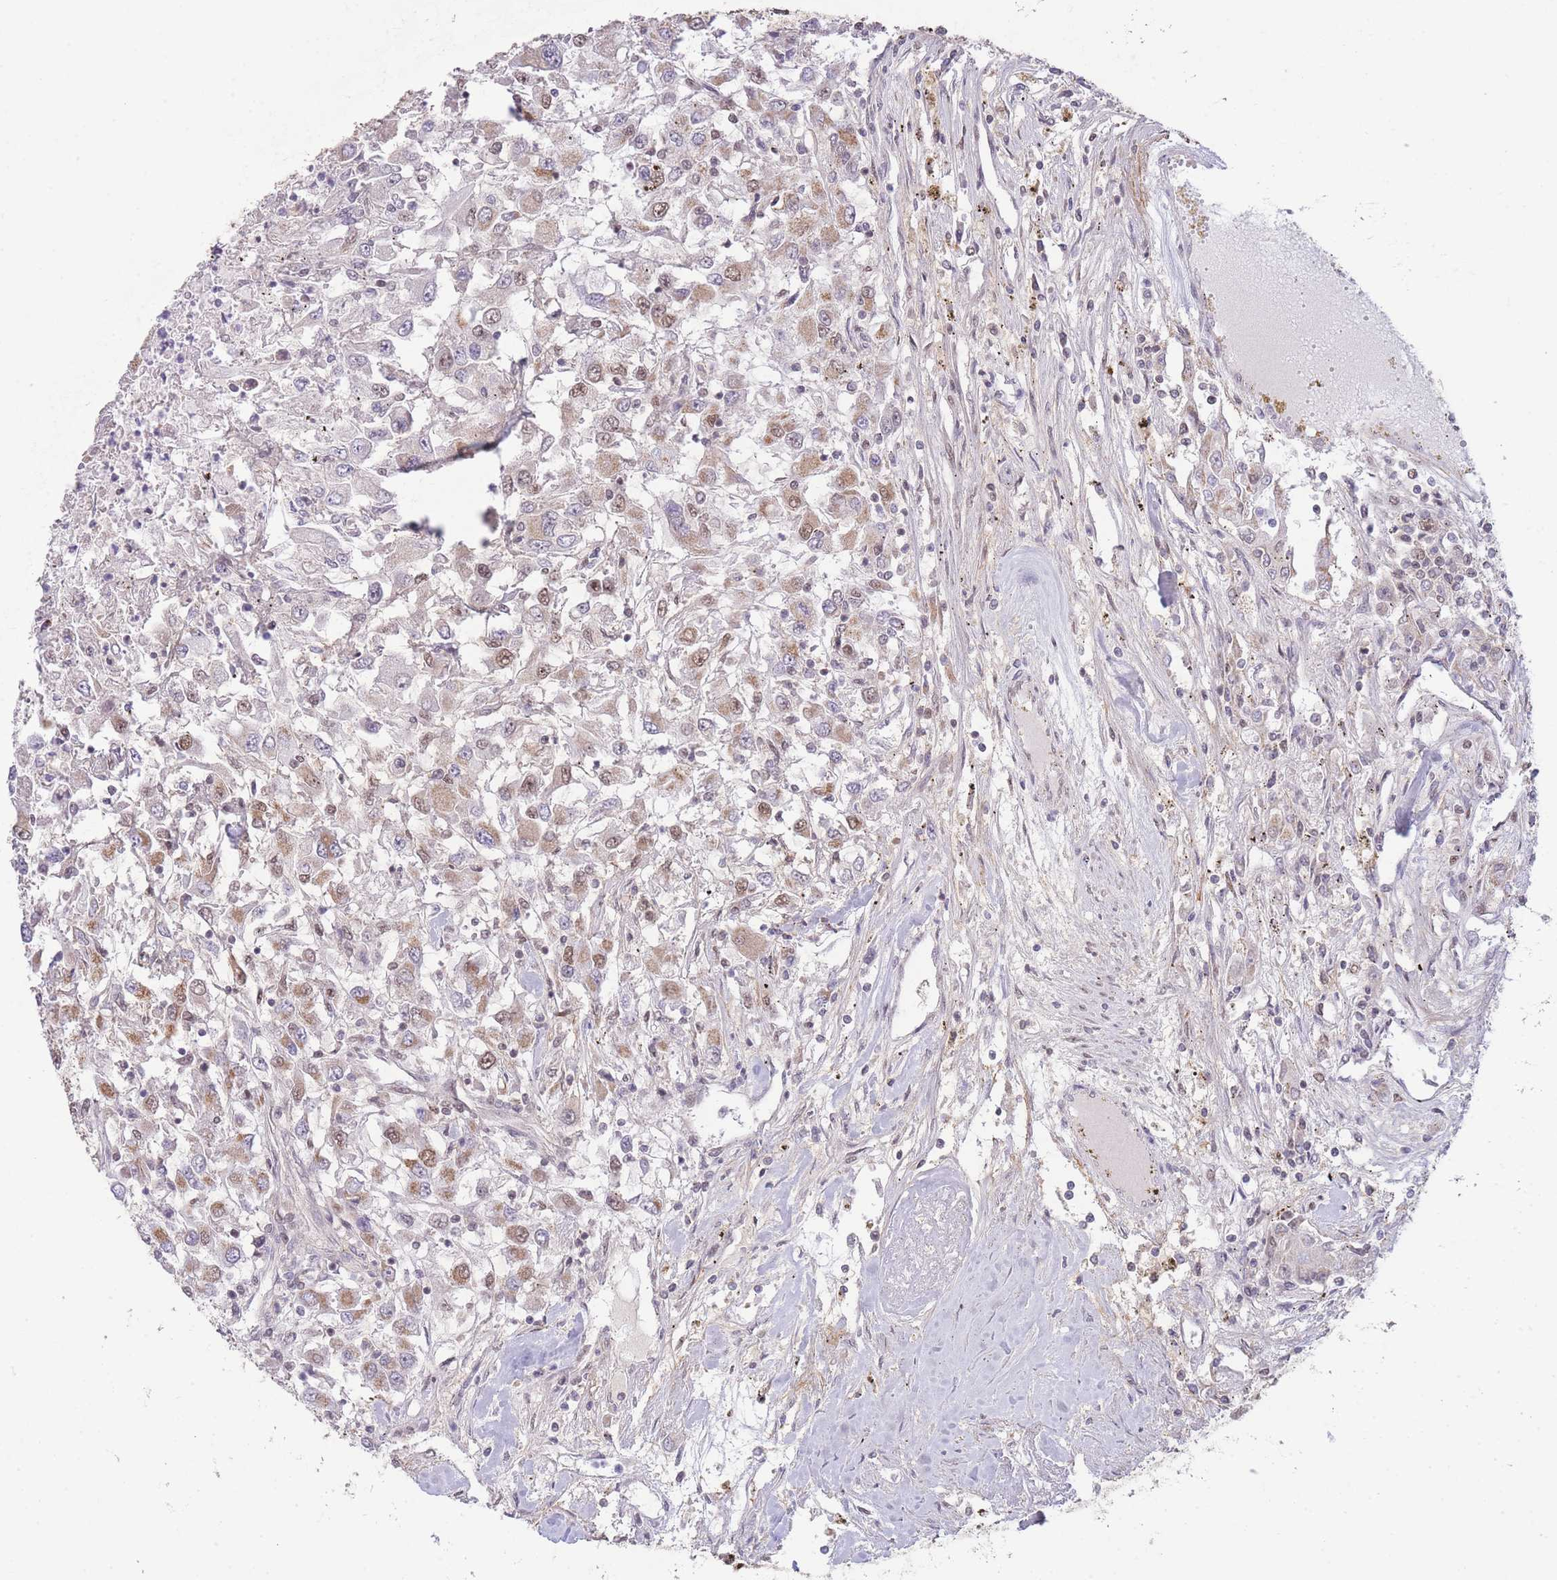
{"staining": {"intensity": "moderate", "quantity": "25%-75%", "location": "cytoplasmic/membranous,nuclear"}, "tissue": "renal cancer", "cell_type": "Tumor cells", "image_type": "cancer", "snomed": [{"axis": "morphology", "description": "Adenocarcinoma, NOS"}, {"axis": "topography", "description": "Kidney"}], "caption": "Moderate cytoplasmic/membranous and nuclear protein expression is identified in about 25%-75% of tumor cells in adenocarcinoma (renal).", "gene": "CARD8", "patient": {"sex": "female", "age": 67}}